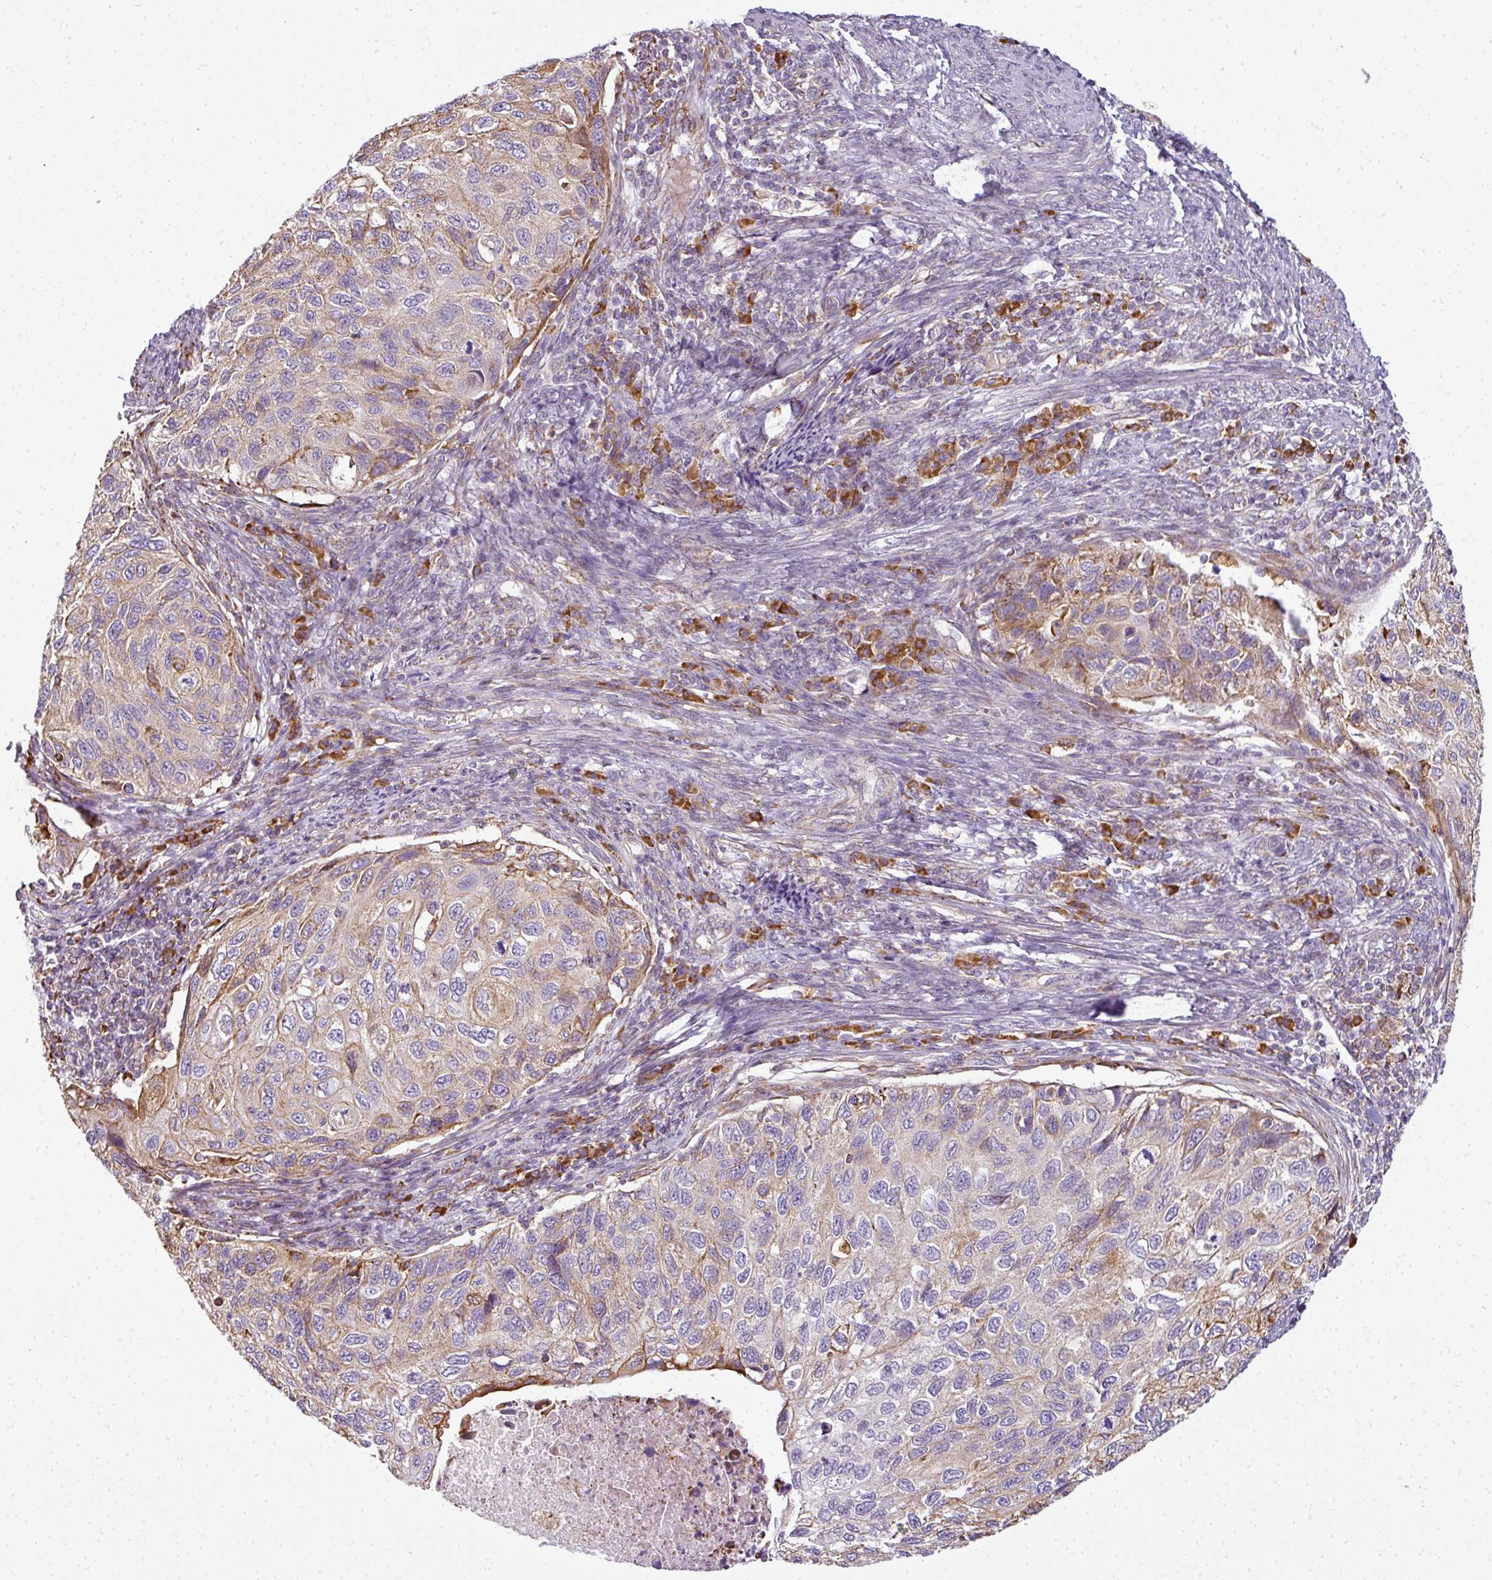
{"staining": {"intensity": "moderate", "quantity": "<25%", "location": "cytoplasmic/membranous"}, "tissue": "cervical cancer", "cell_type": "Tumor cells", "image_type": "cancer", "snomed": [{"axis": "morphology", "description": "Squamous cell carcinoma, NOS"}, {"axis": "topography", "description": "Cervix"}], "caption": "Protein expression analysis of human squamous cell carcinoma (cervical) reveals moderate cytoplasmic/membranous staining in about <25% of tumor cells. (brown staining indicates protein expression, while blue staining denotes nuclei).", "gene": "ANKRD18A", "patient": {"sex": "female", "age": 70}}